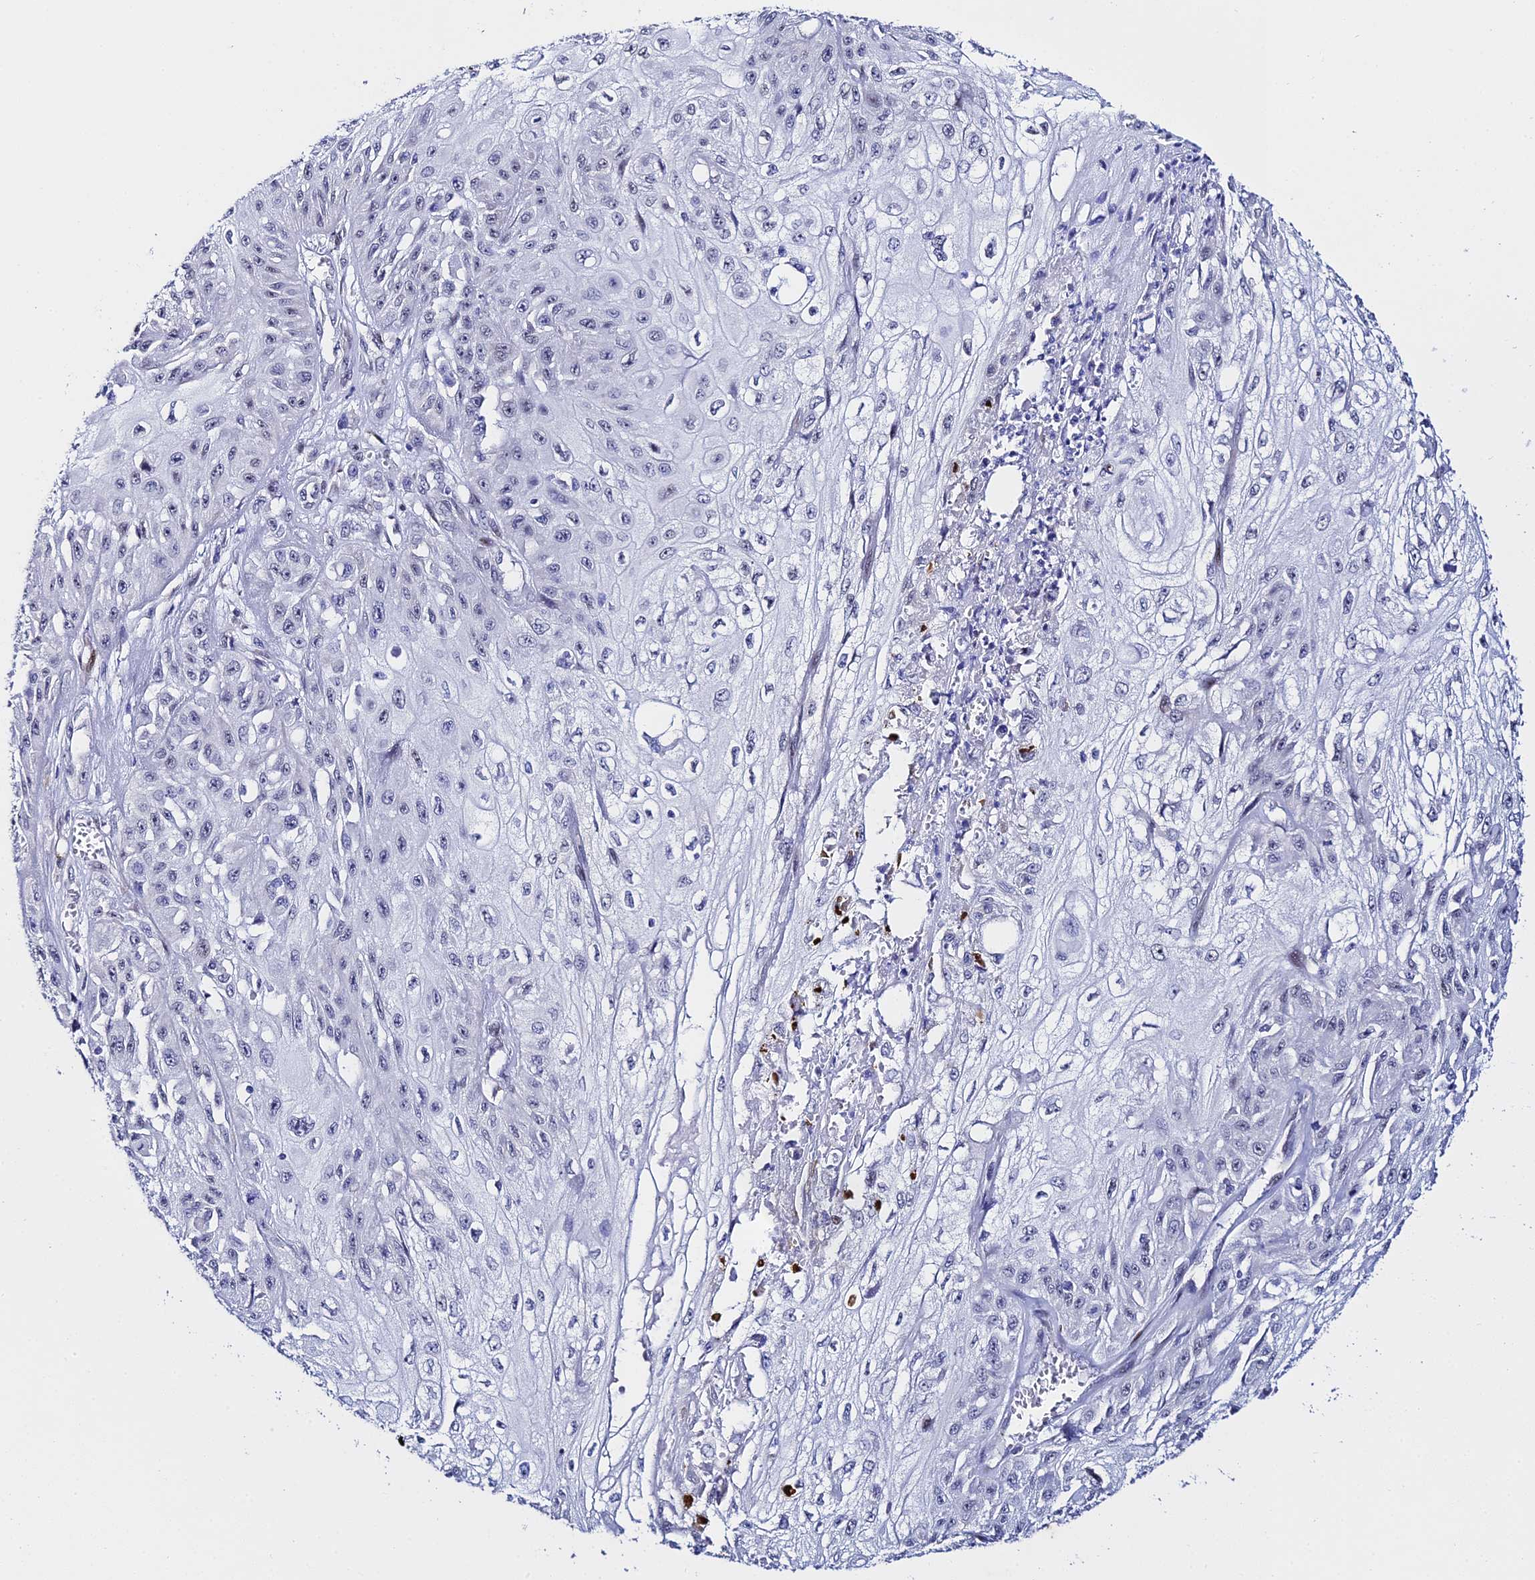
{"staining": {"intensity": "negative", "quantity": "none", "location": "none"}, "tissue": "skin cancer", "cell_type": "Tumor cells", "image_type": "cancer", "snomed": [{"axis": "morphology", "description": "Squamous cell carcinoma, NOS"}, {"axis": "morphology", "description": "Squamous cell carcinoma, metastatic, NOS"}, {"axis": "topography", "description": "Skin"}, {"axis": "topography", "description": "Lymph node"}], "caption": "A high-resolution image shows immunohistochemistry staining of skin cancer (metastatic squamous cell carcinoma), which exhibits no significant staining in tumor cells. Nuclei are stained in blue.", "gene": "POFUT2", "patient": {"sex": "male", "age": 75}}